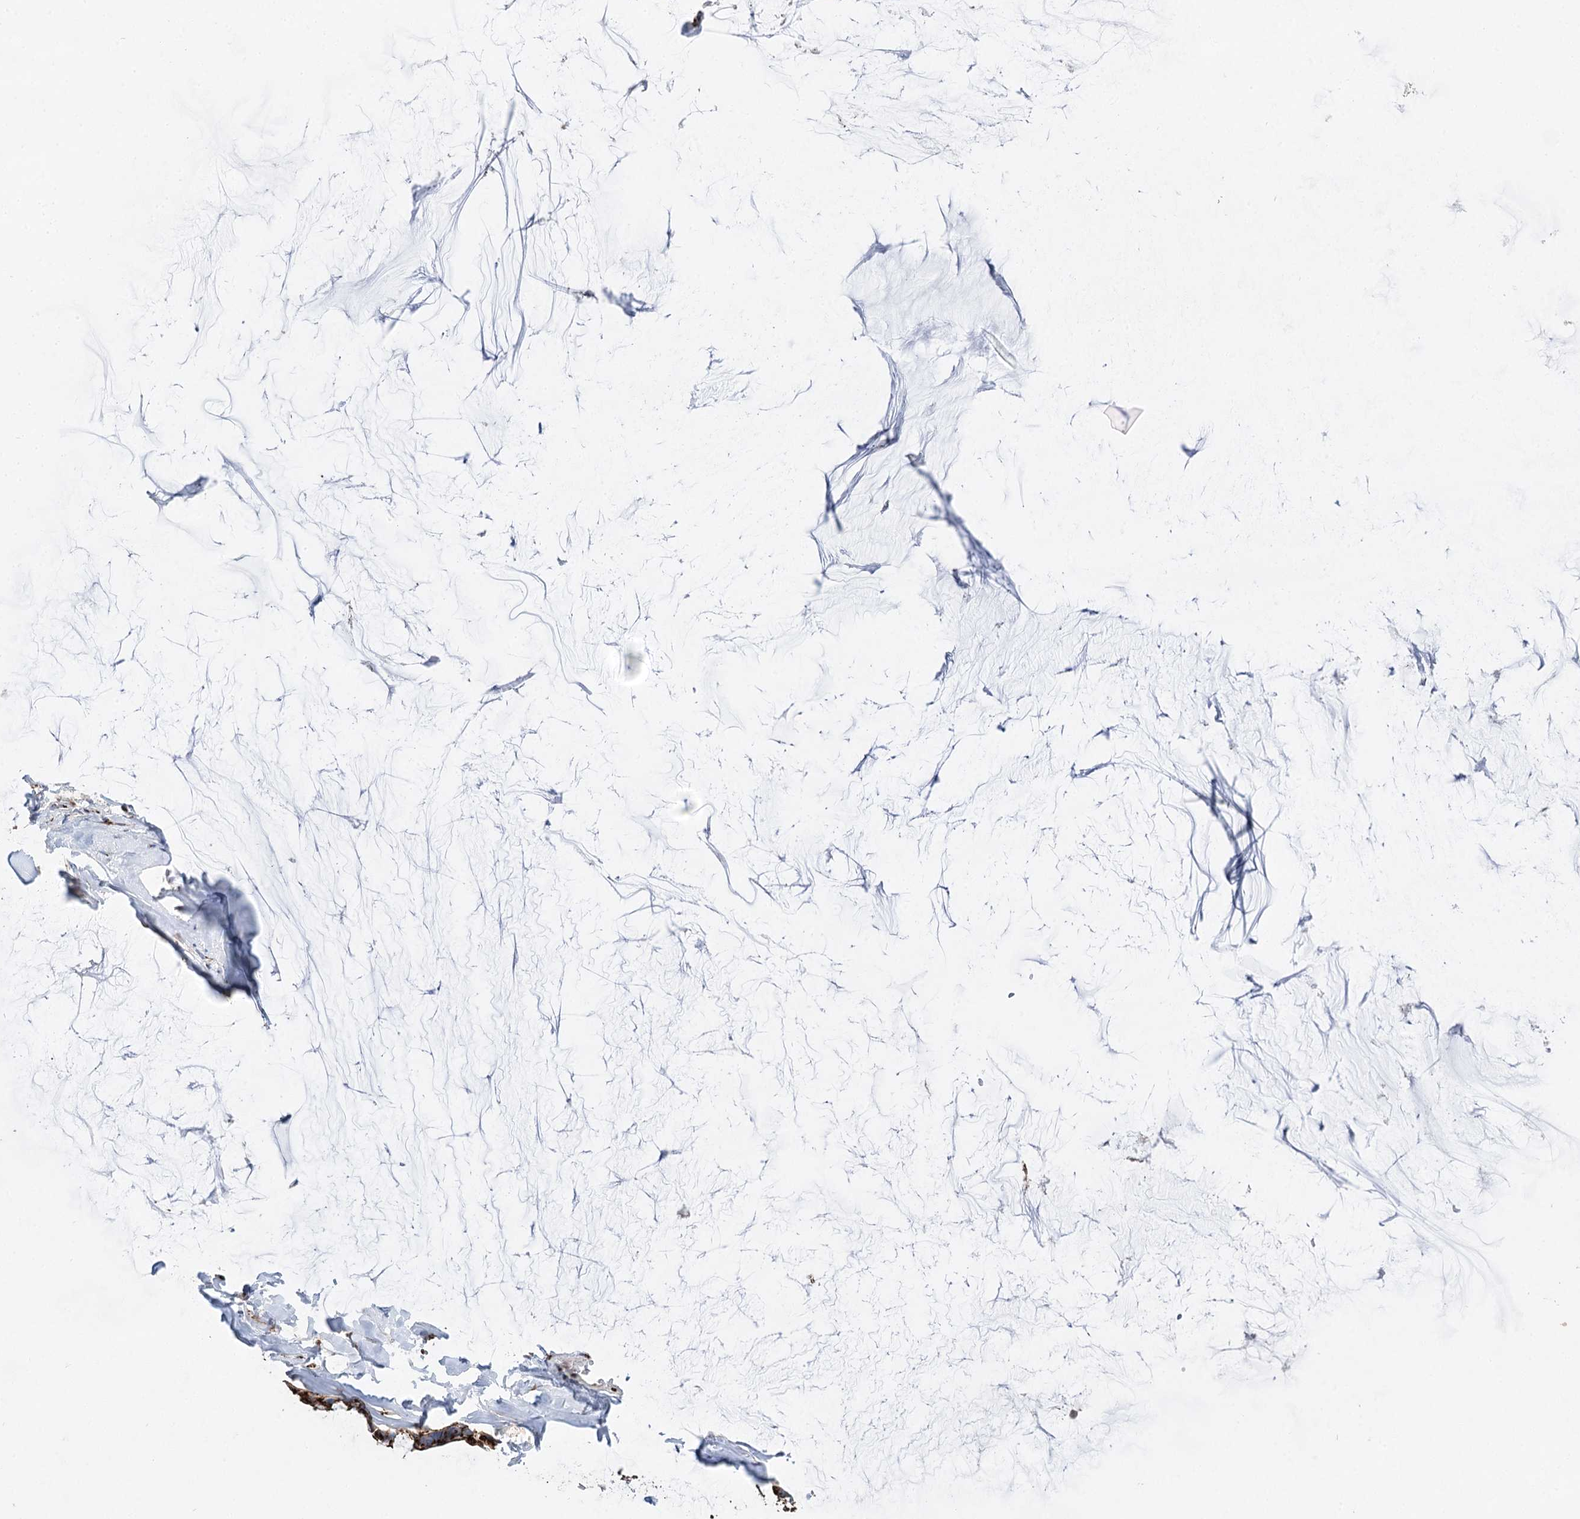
{"staining": {"intensity": "strong", "quantity": ">75%", "location": "cytoplasmic/membranous"}, "tissue": "ovarian cancer", "cell_type": "Tumor cells", "image_type": "cancer", "snomed": [{"axis": "morphology", "description": "Cystadenocarcinoma, mucinous, NOS"}, {"axis": "topography", "description": "Ovary"}], "caption": "Protein analysis of ovarian cancer tissue reveals strong cytoplasmic/membranous staining in approximately >75% of tumor cells.", "gene": "TMEM165", "patient": {"sex": "female", "age": 39}}